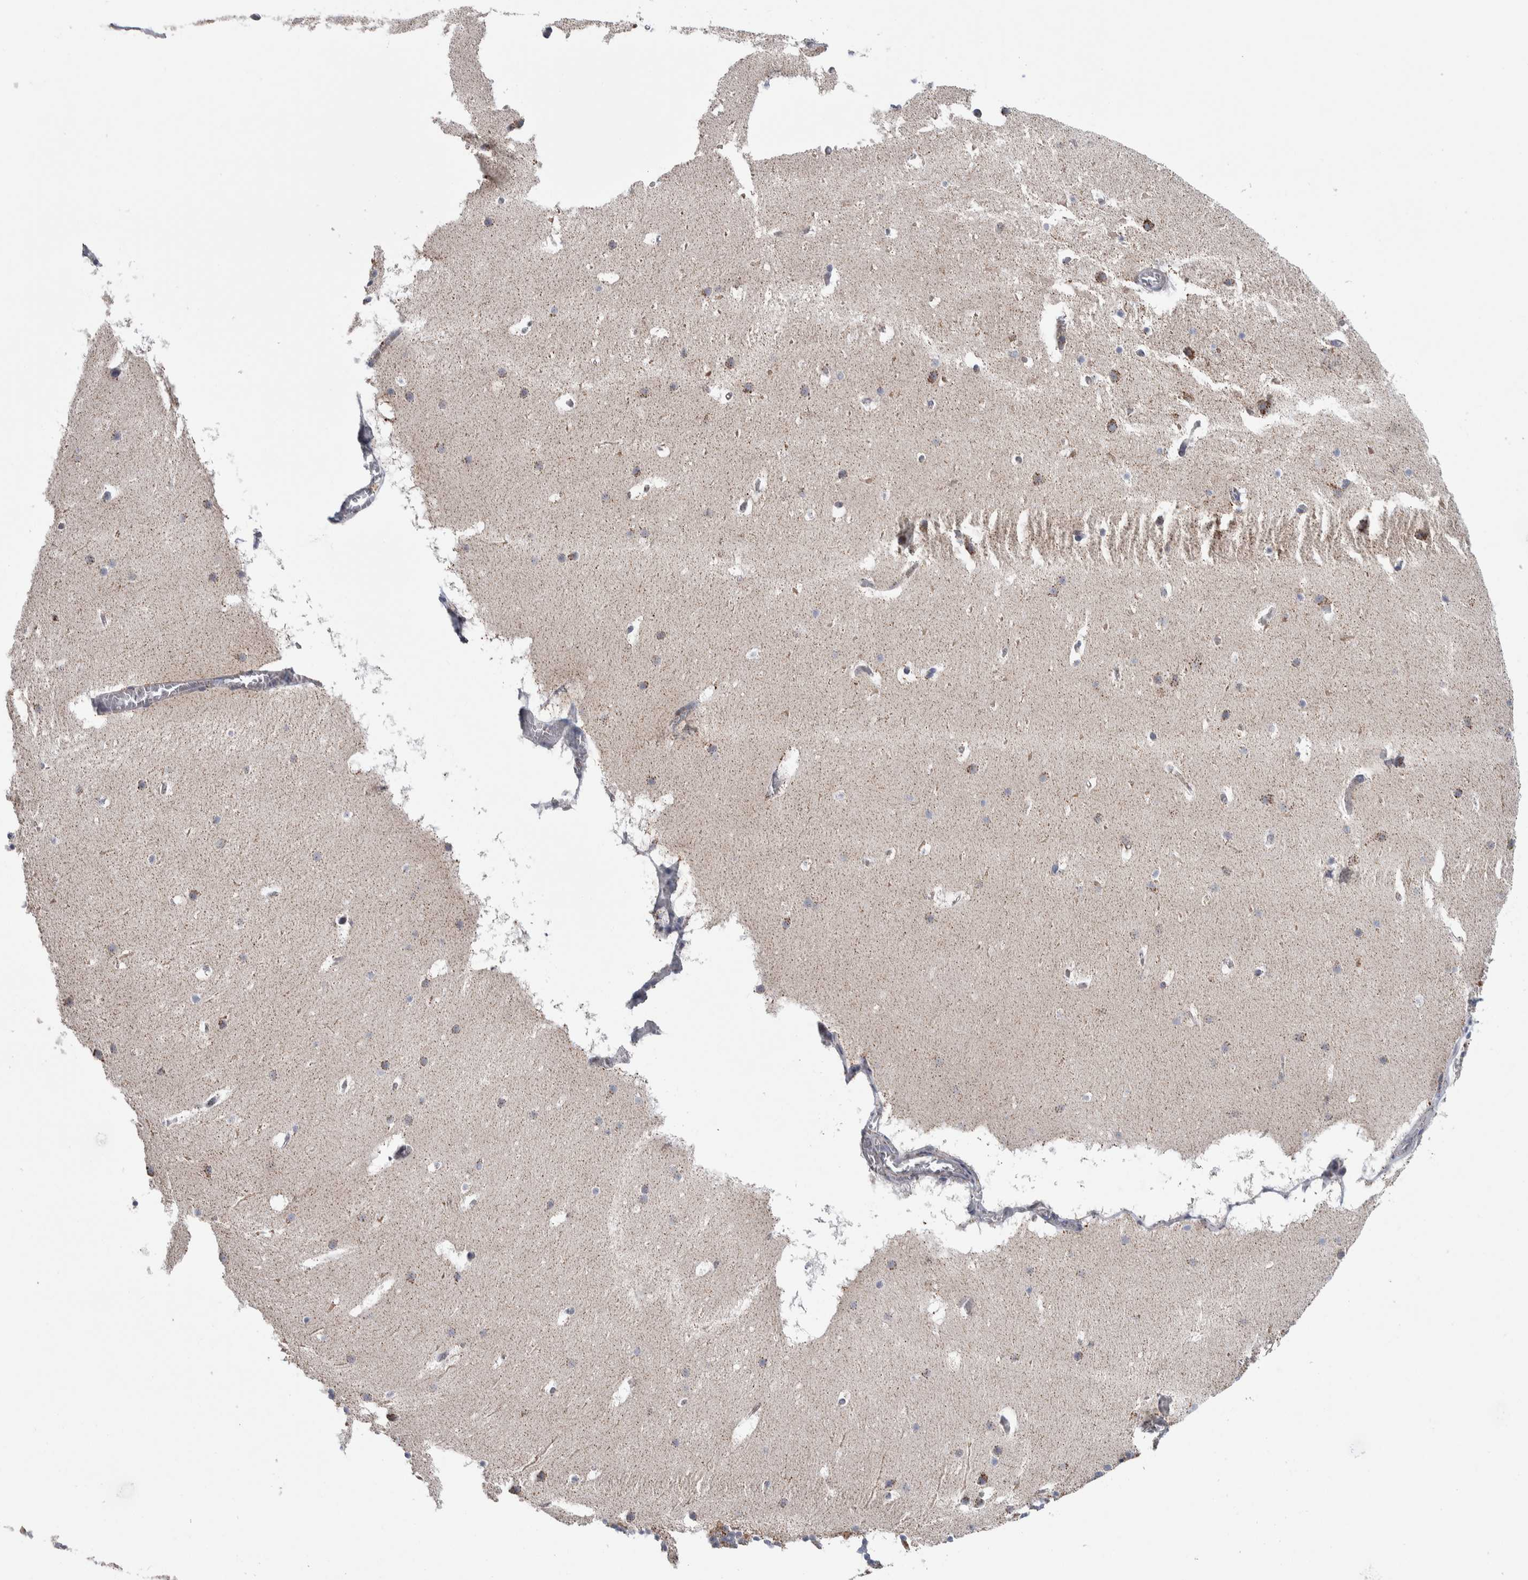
{"staining": {"intensity": "moderate", "quantity": "25%-75%", "location": "cytoplasmic/membranous"}, "tissue": "cerebellum", "cell_type": "Cells in granular layer", "image_type": "normal", "snomed": [{"axis": "morphology", "description": "Normal tissue, NOS"}, {"axis": "topography", "description": "Cerebellum"}], "caption": "Protein expression analysis of unremarkable cerebellum demonstrates moderate cytoplasmic/membranous expression in approximately 25%-75% of cells in granular layer. The staining is performed using DAB (3,3'-diaminobenzidine) brown chromogen to label protein expression. The nuclei are counter-stained blue using hematoxylin.", "gene": "ETFA", "patient": {"sex": "male", "age": 45}}